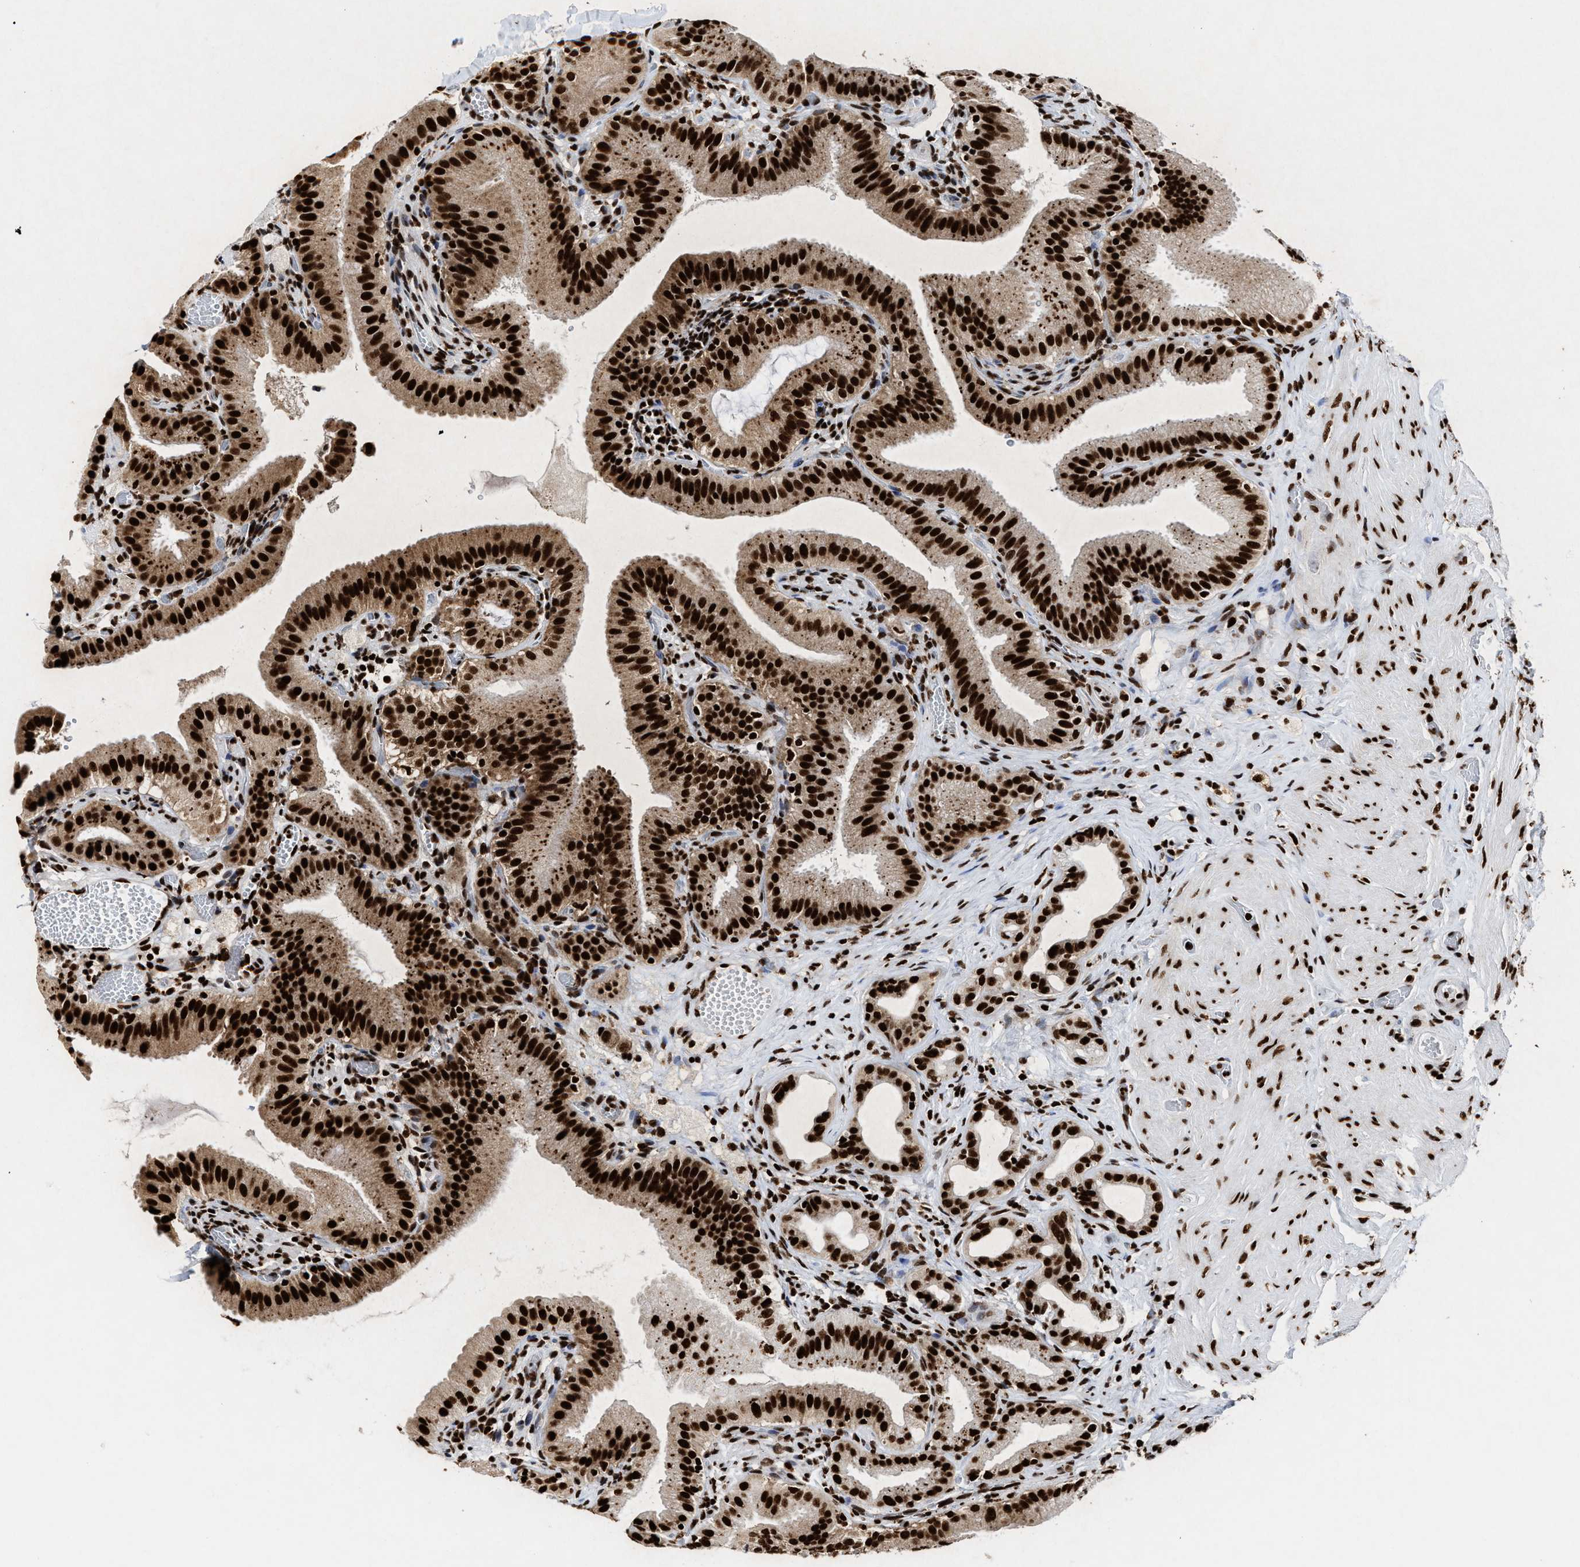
{"staining": {"intensity": "strong", "quantity": ">75%", "location": "cytoplasmic/membranous,nuclear"}, "tissue": "gallbladder", "cell_type": "Glandular cells", "image_type": "normal", "snomed": [{"axis": "morphology", "description": "Normal tissue, NOS"}, {"axis": "topography", "description": "Gallbladder"}], "caption": "An immunohistochemistry (IHC) micrograph of normal tissue is shown. Protein staining in brown shows strong cytoplasmic/membranous,nuclear positivity in gallbladder within glandular cells. The staining was performed using DAB (3,3'-diaminobenzidine) to visualize the protein expression in brown, while the nuclei were stained in blue with hematoxylin (Magnification: 20x).", "gene": "ALYREF", "patient": {"sex": "male", "age": 54}}